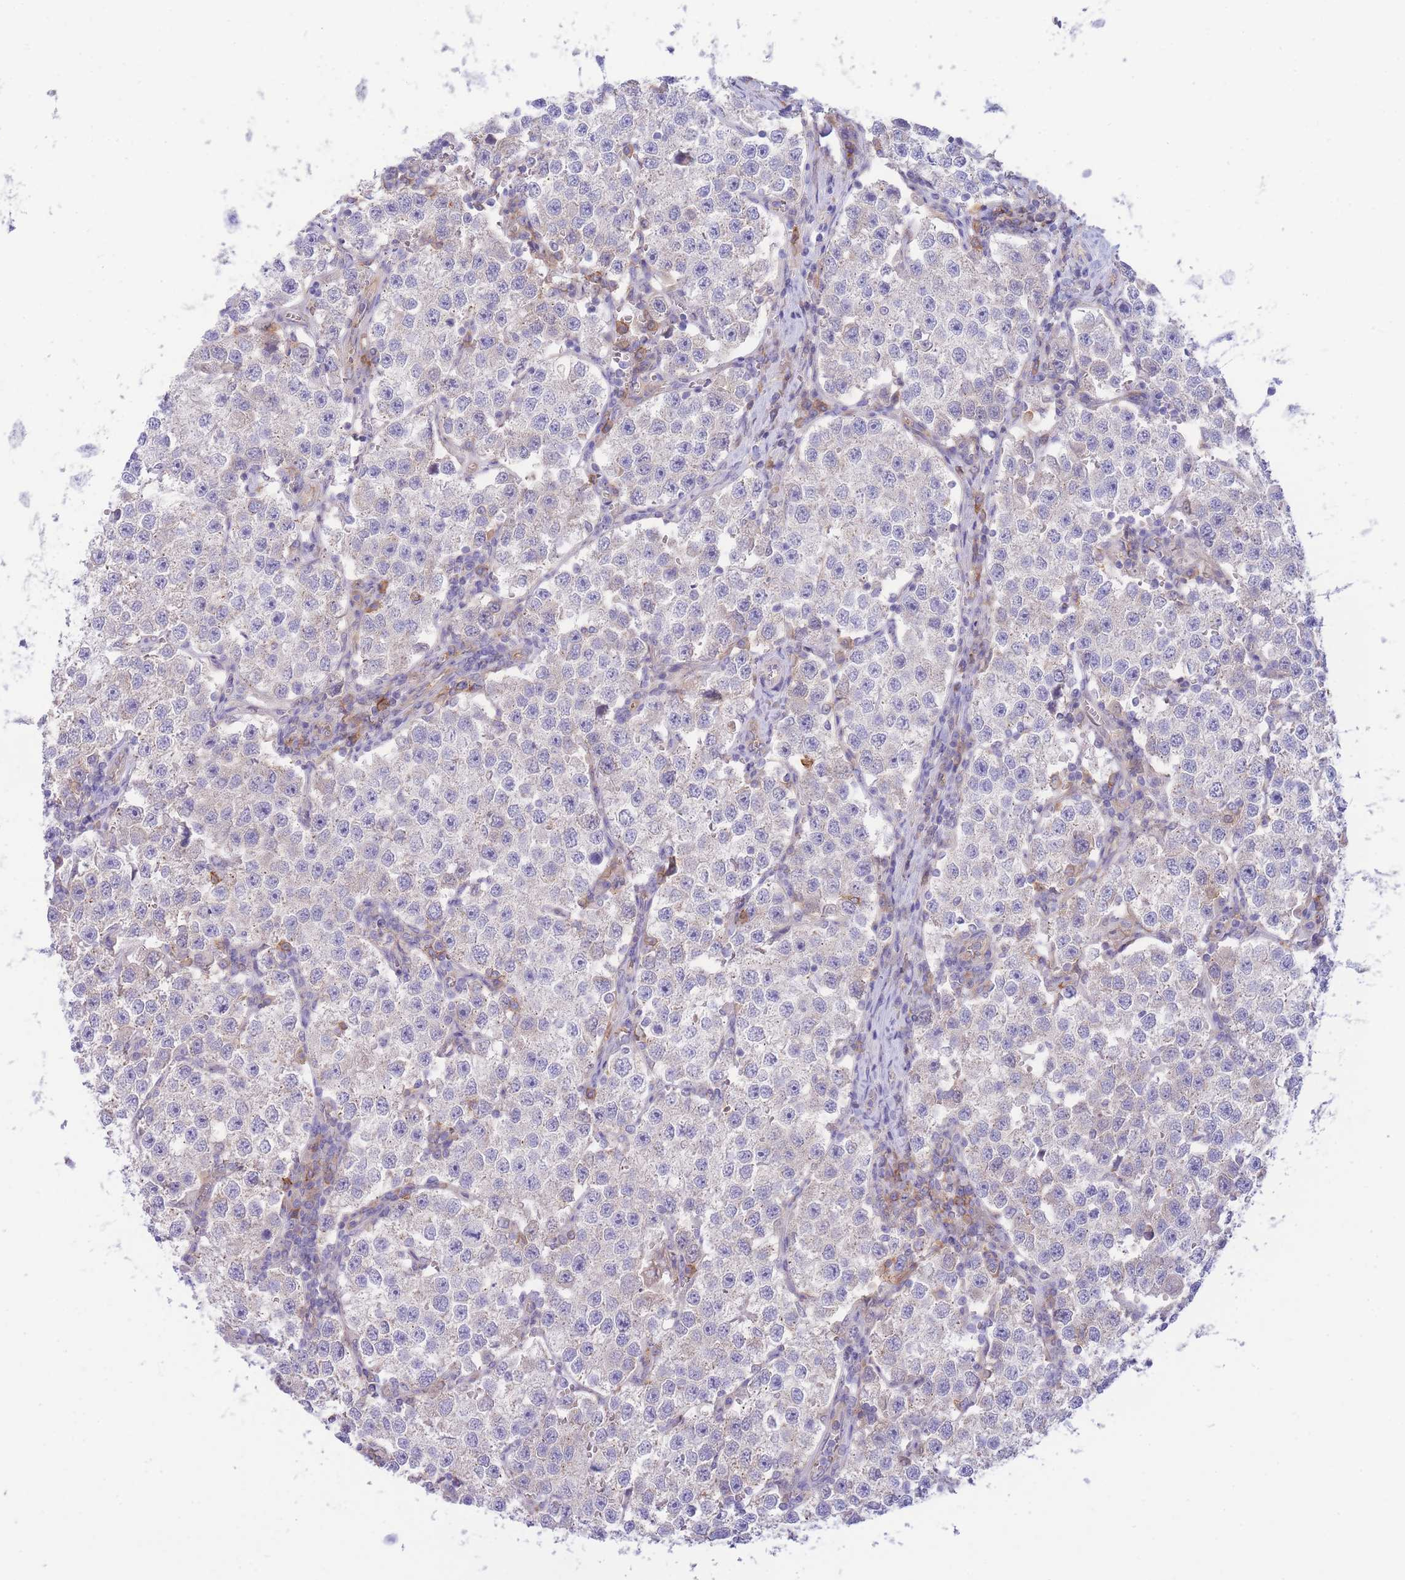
{"staining": {"intensity": "weak", "quantity": "25%-75%", "location": "cytoplasmic/membranous"}, "tissue": "testis cancer", "cell_type": "Tumor cells", "image_type": "cancer", "snomed": [{"axis": "morphology", "description": "Seminoma, NOS"}, {"axis": "topography", "description": "Testis"}], "caption": "Testis cancer stained with a protein marker displays weak staining in tumor cells.", "gene": "PCDHB3", "patient": {"sex": "male", "age": 37}}